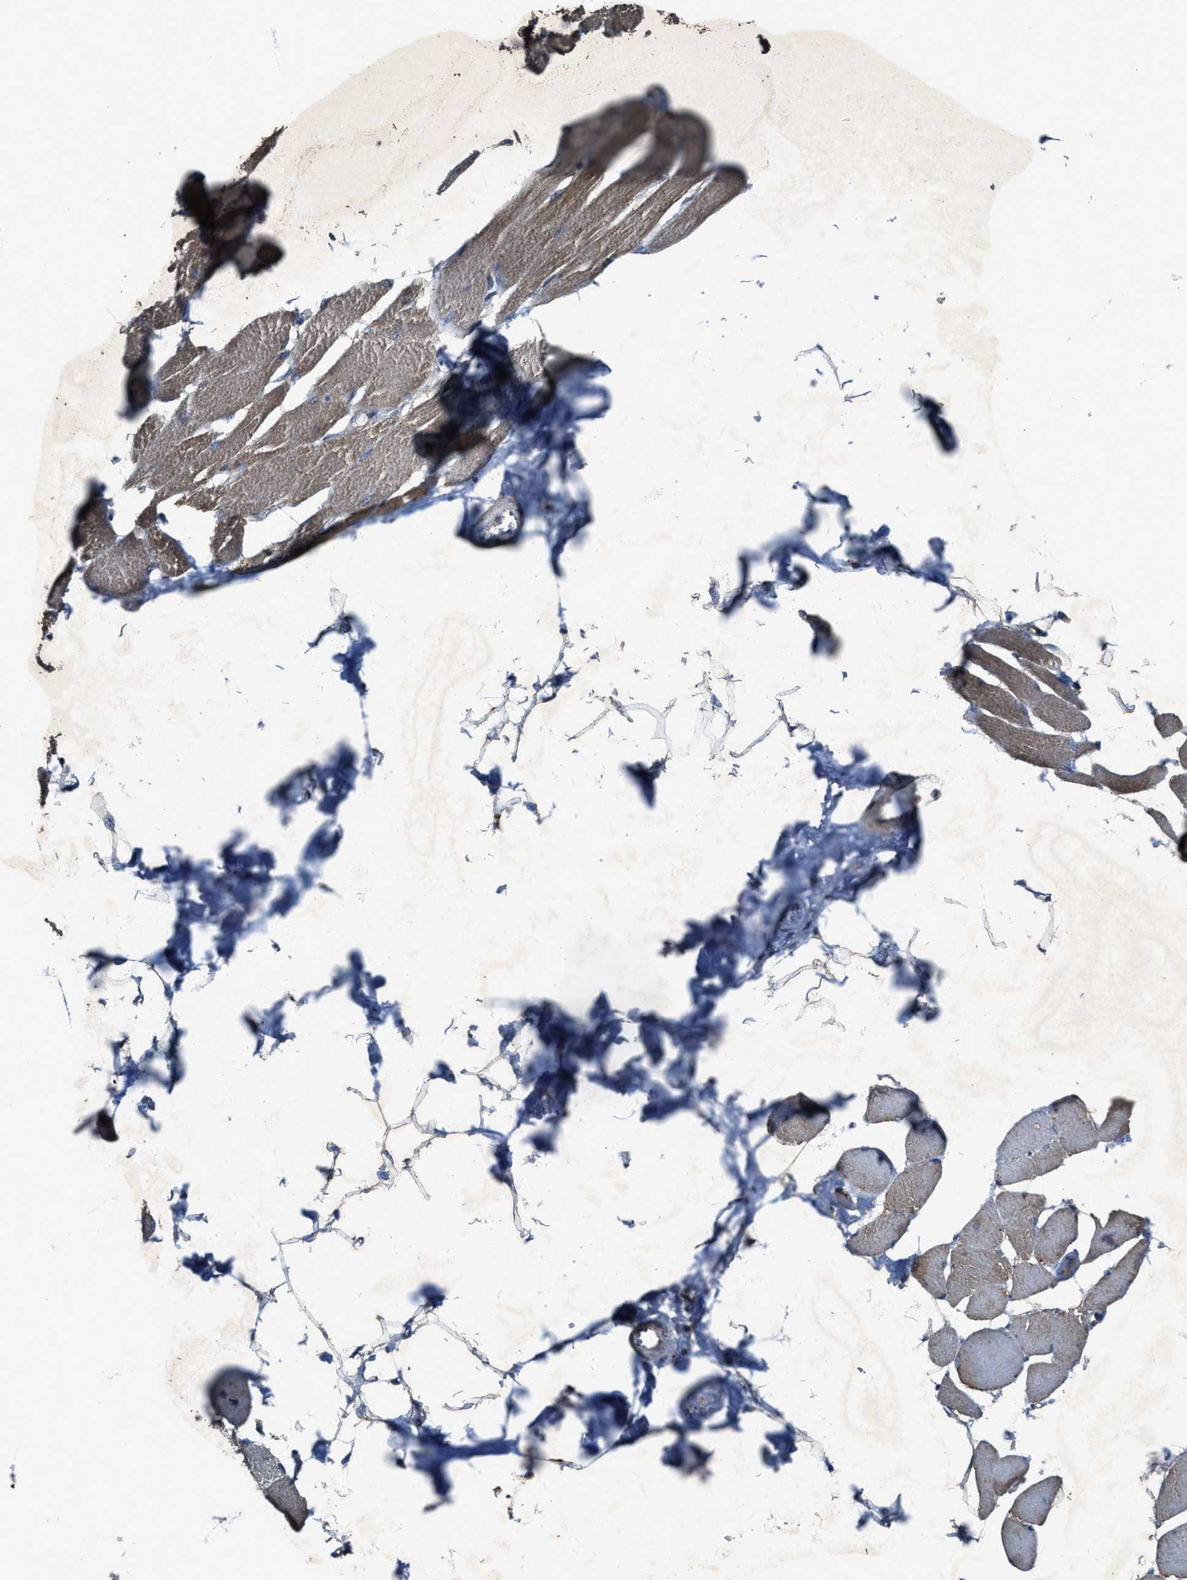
{"staining": {"intensity": "moderate", "quantity": ">75%", "location": "cytoplasmic/membranous"}, "tissue": "skeletal muscle", "cell_type": "Myocytes", "image_type": "normal", "snomed": [{"axis": "morphology", "description": "Normal tissue, NOS"}, {"axis": "topography", "description": "Skeletal muscle"}, {"axis": "topography", "description": "Peripheral nerve tissue"}], "caption": "Immunohistochemical staining of unremarkable human skeletal muscle demonstrates >75% levels of moderate cytoplasmic/membranous protein expression in about >75% of myocytes.", "gene": "PDP2", "patient": {"sex": "female", "age": 84}}